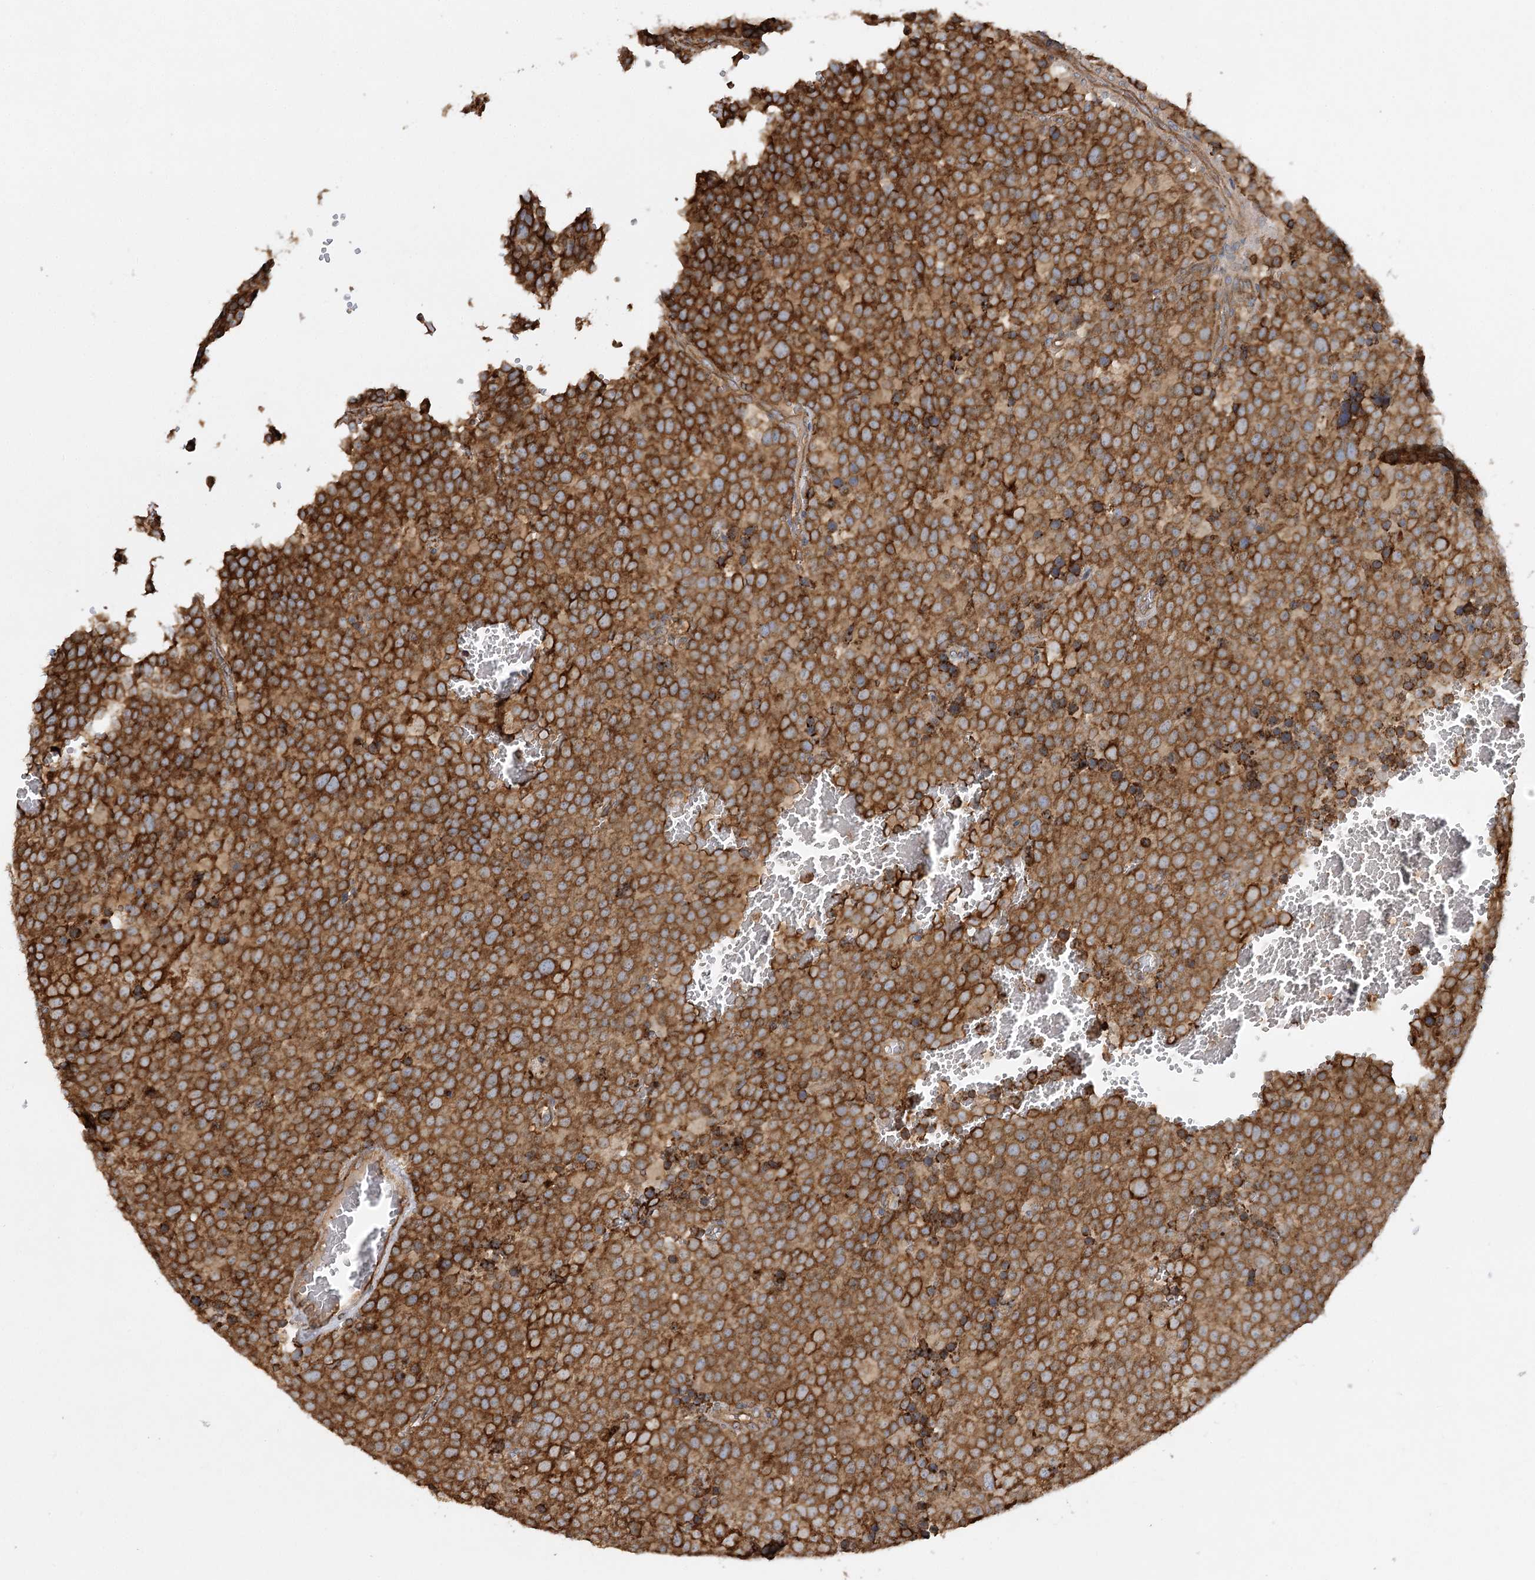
{"staining": {"intensity": "strong", "quantity": ">75%", "location": "cytoplasmic/membranous"}, "tissue": "testis cancer", "cell_type": "Tumor cells", "image_type": "cancer", "snomed": [{"axis": "morphology", "description": "Seminoma, NOS"}, {"axis": "topography", "description": "Testis"}], "caption": "IHC of human testis seminoma exhibits high levels of strong cytoplasmic/membranous expression in approximately >75% of tumor cells.", "gene": "ACAP2", "patient": {"sex": "male", "age": 71}}